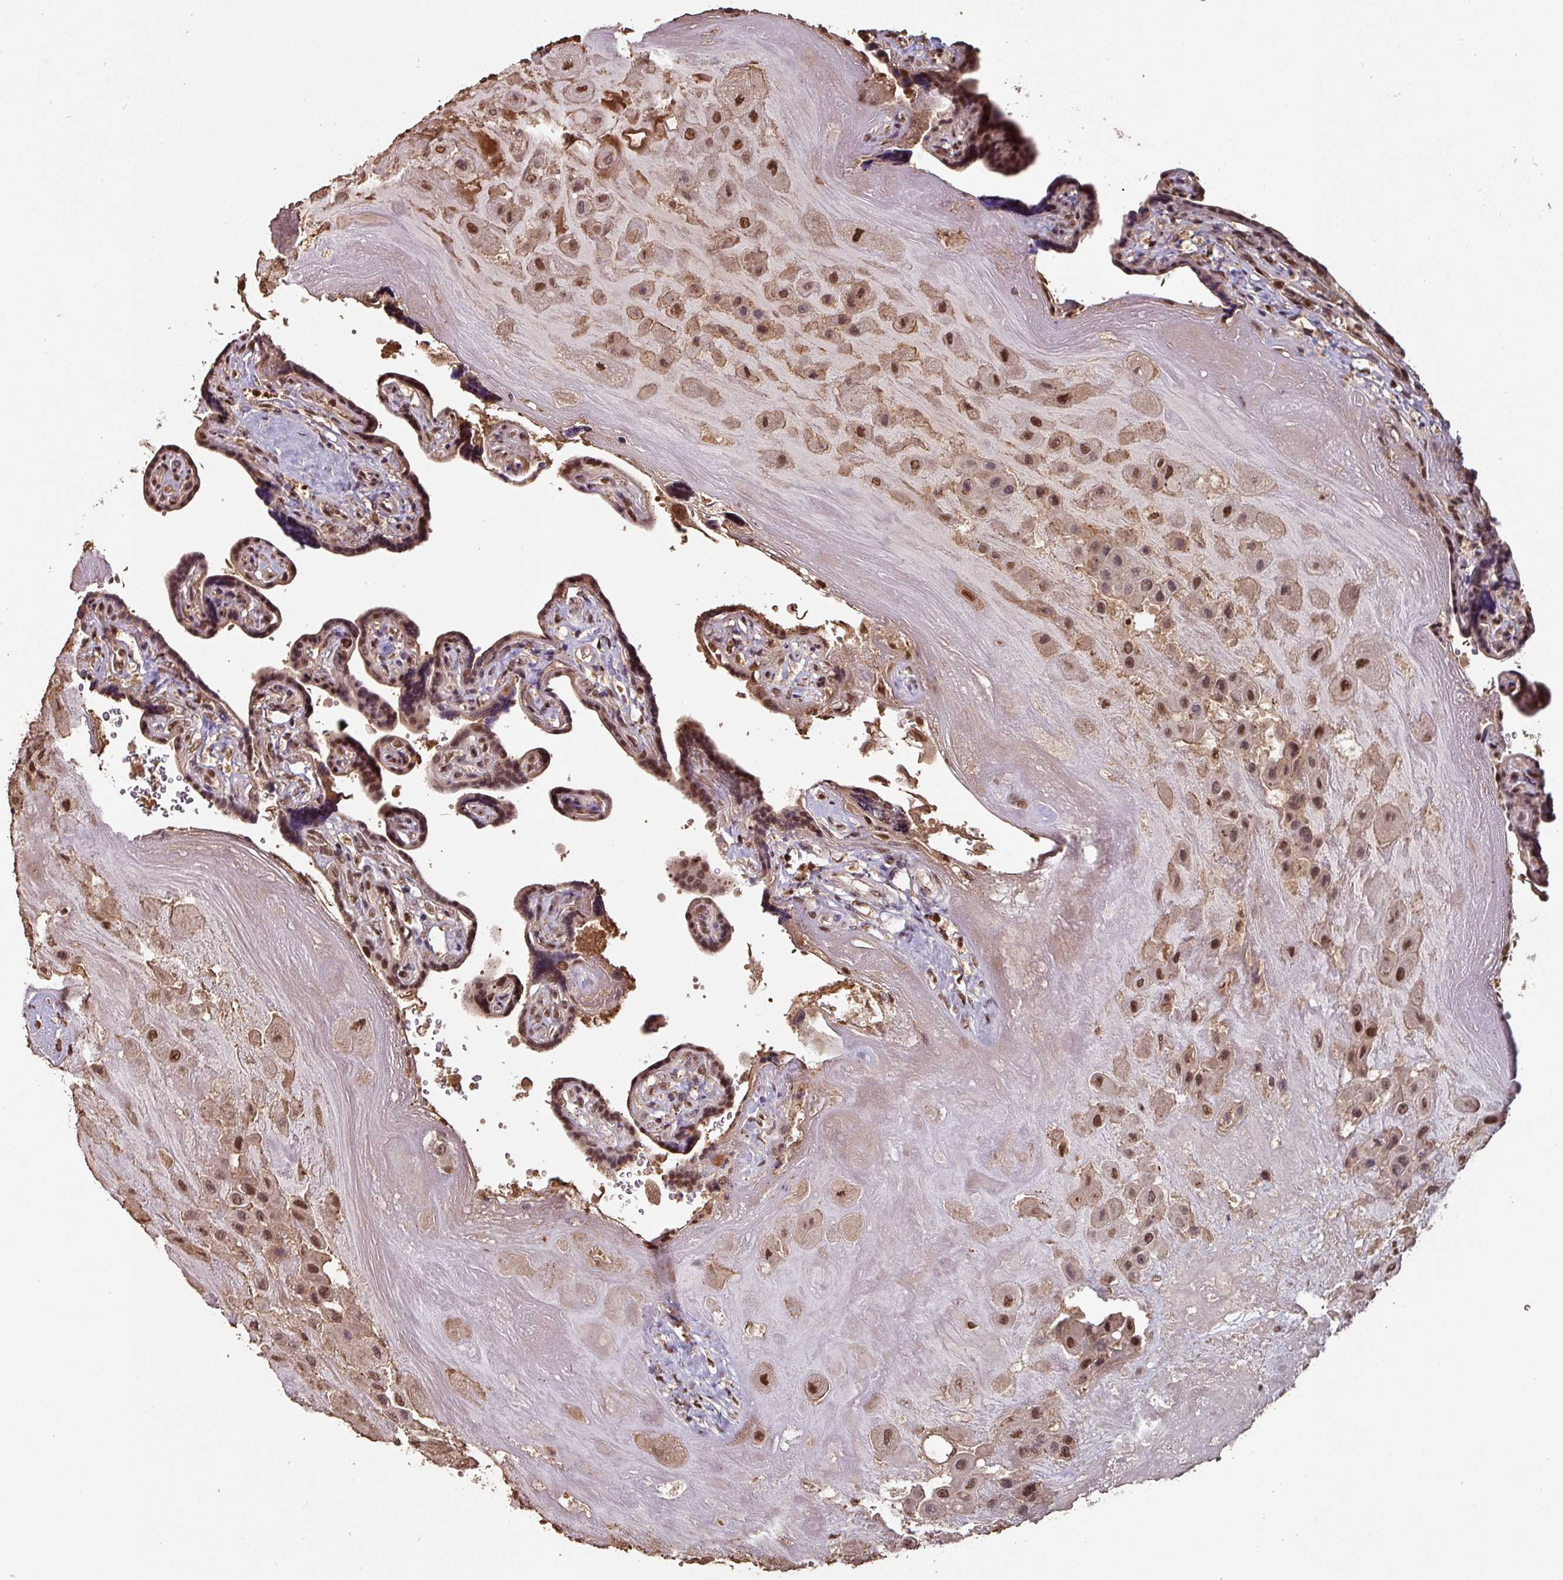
{"staining": {"intensity": "moderate", "quantity": ">75%", "location": "cytoplasmic/membranous,nuclear"}, "tissue": "placenta", "cell_type": "Decidual cells", "image_type": "normal", "snomed": [{"axis": "morphology", "description": "Normal tissue, NOS"}, {"axis": "topography", "description": "Placenta"}], "caption": "Protein analysis of benign placenta exhibits moderate cytoplasmic/membranous,nuclear positivity in approximately >75% of decidual cells. The staining was performed using DAB (3,3'-diaminobenzidine) to visualize the protein expression in brown, while the nuclei were stained in blue with hematoxylin (Magnification: 20x).", "gene": "POLD1", "patient": {"sex": "female", "age": 32}}